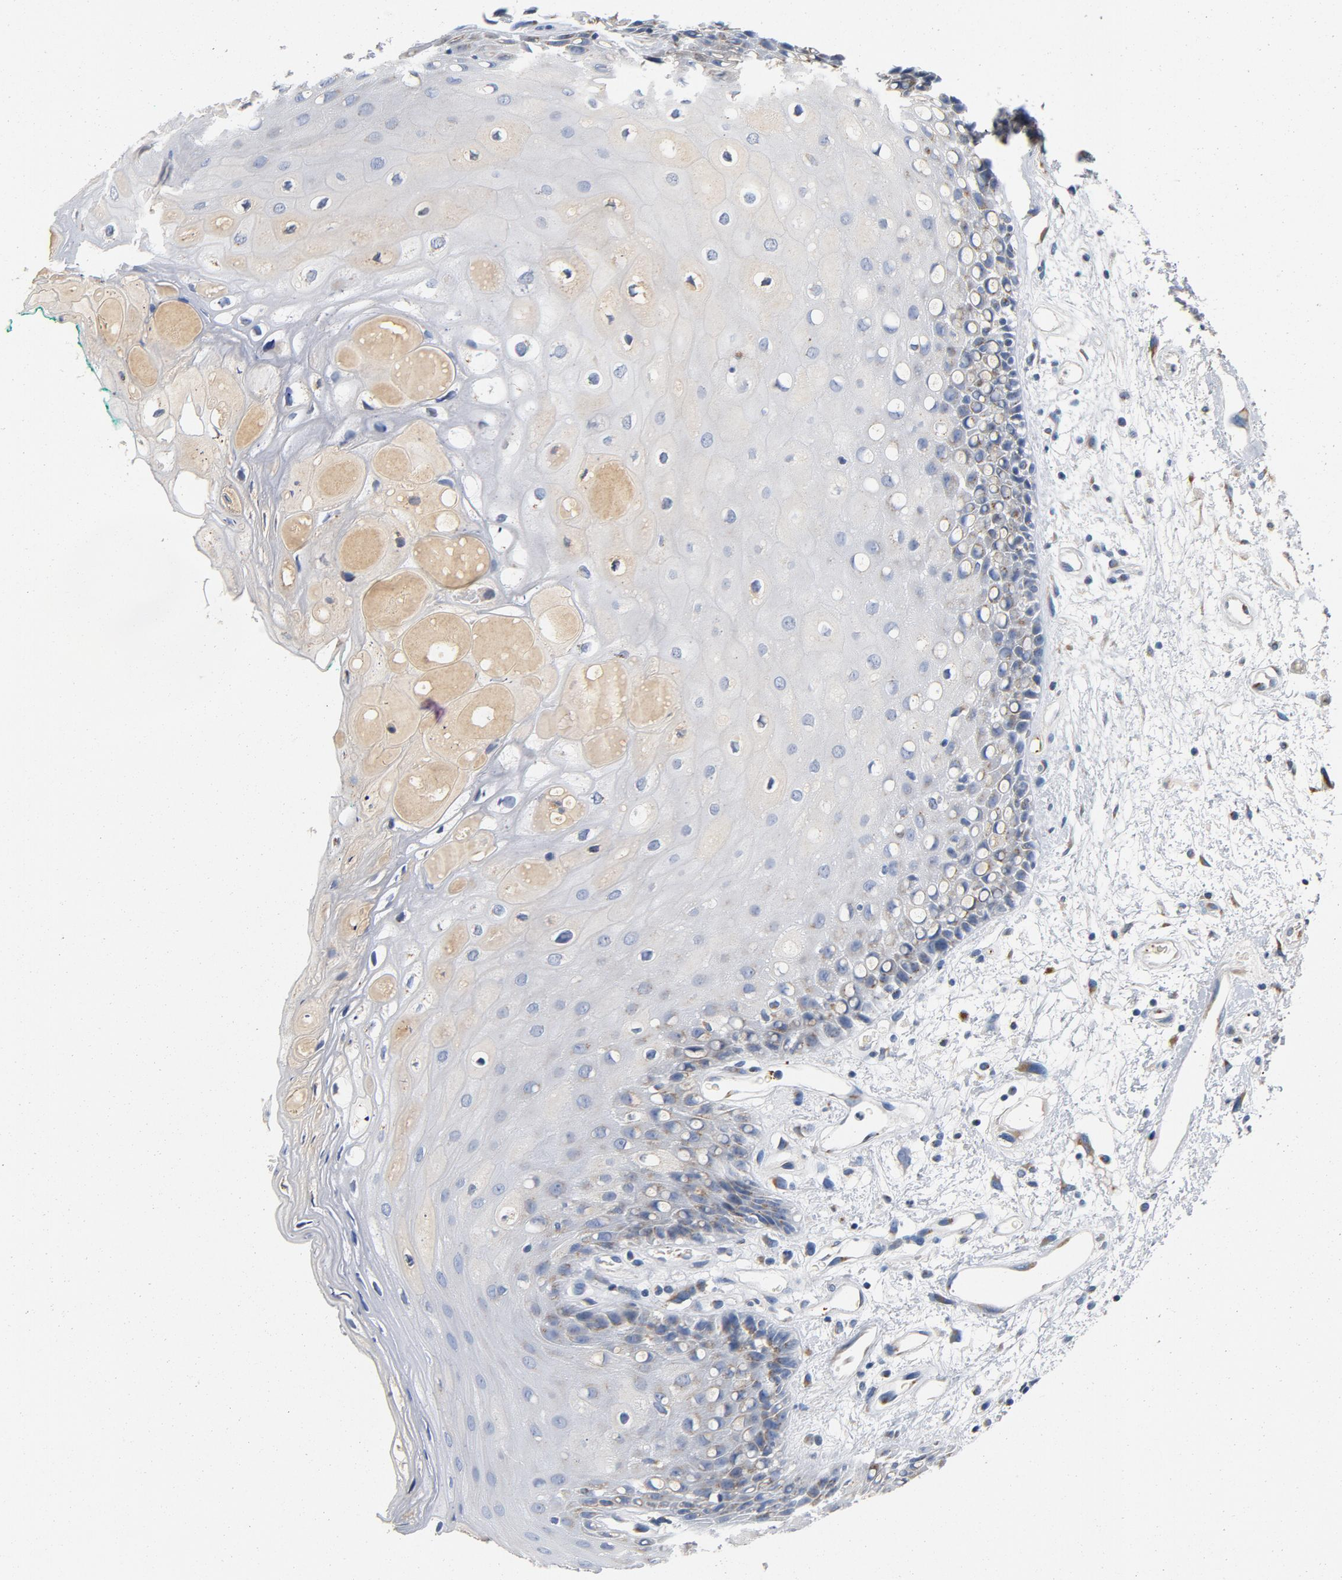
{"staining": {"intensity": "negative", "quantity": "none", "location": "none"}, "tissue": "oral mucosa", "cell_type": "Squamous epithelial cells", "image_type": "normal", "snomed": [{"axis": "morphology", "description": "Normal tissue, NOS"}, {"axis": "morphology", "description": "Squamous cell carcinoma, NOS"}, {"axis": "topography", "description": "Skeletal muscle"}, {"axis": "topography", "description": "Oral tissue"}, {"axis": "topography", "description": "Head-Neck"}], "caption": "IHC of unremarkable human oral mucosa shows no expression in squamous epithelial cells. (DAB immunohistochemistry (IHC) with hematoxylin counter stain).", "gene": "LMAN2", "patient": {"sex": "female", "age": 84}}